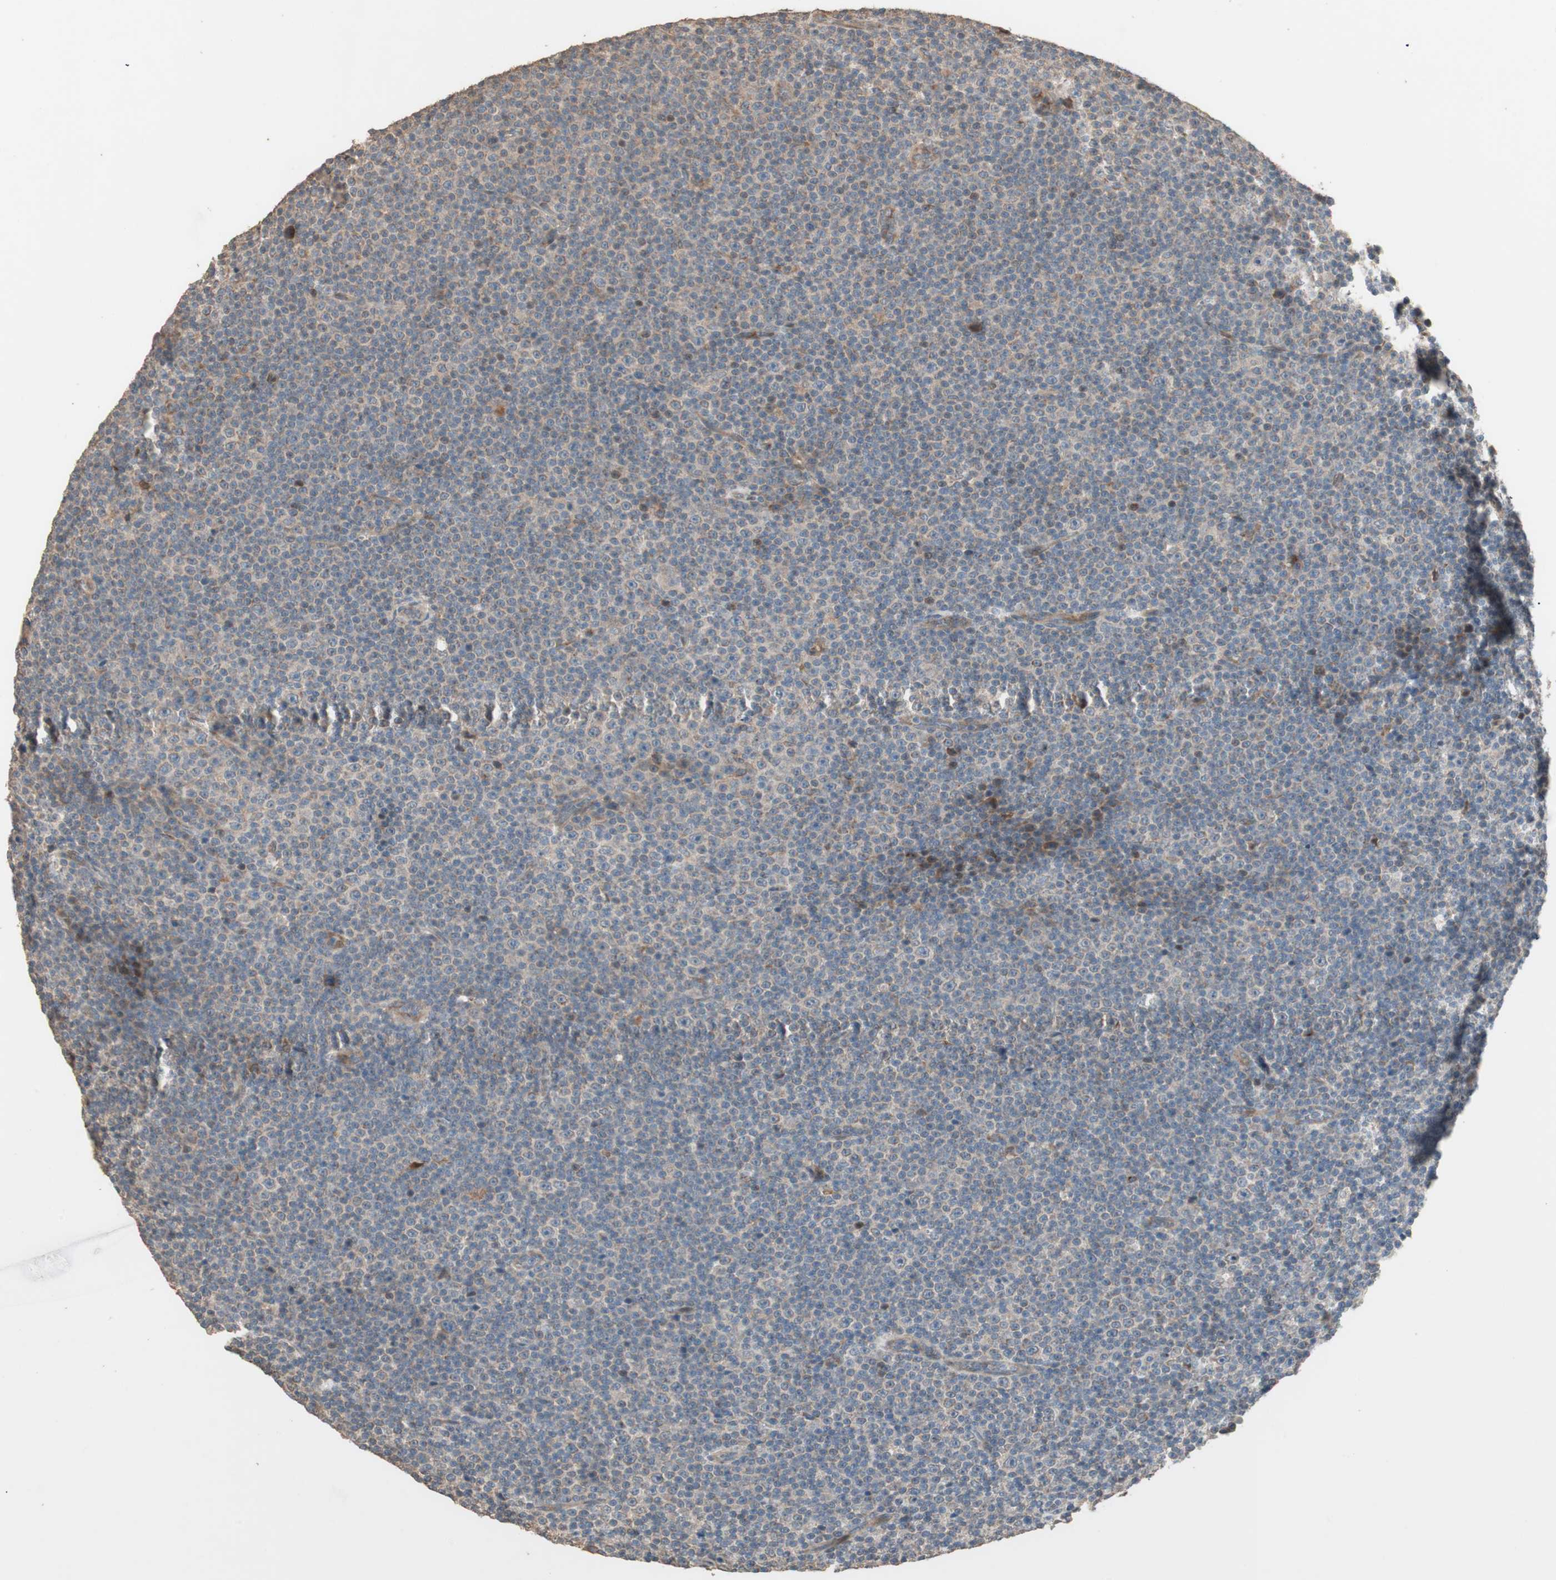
{"staining": {"intensity": "weak", "quantity": ">75%", "location": "cytoplasmic/membranous"}, "tissue": "lymphoma", "cell_type": "Tumor cells", "image_type": "cancer", "snomed": [{"axis": "morphology", "description": "Malignant lymphoma, non-Hodgkin's type, Low grade"}, {"axis": "topography", "description": "Lymph node"}], "caption": "Malignant lymphoma, non-Hodgkin's type (low-grade) tissue displays weak cytoplasmic/membranous positivity in approximately >75% of tumor cells (DAB (3,3'-diaminobenzidine) IHC with brightfield microscopy, high magnification).", "gene": "RARRES1", "patient": {"sex": "female", "age": 67}}